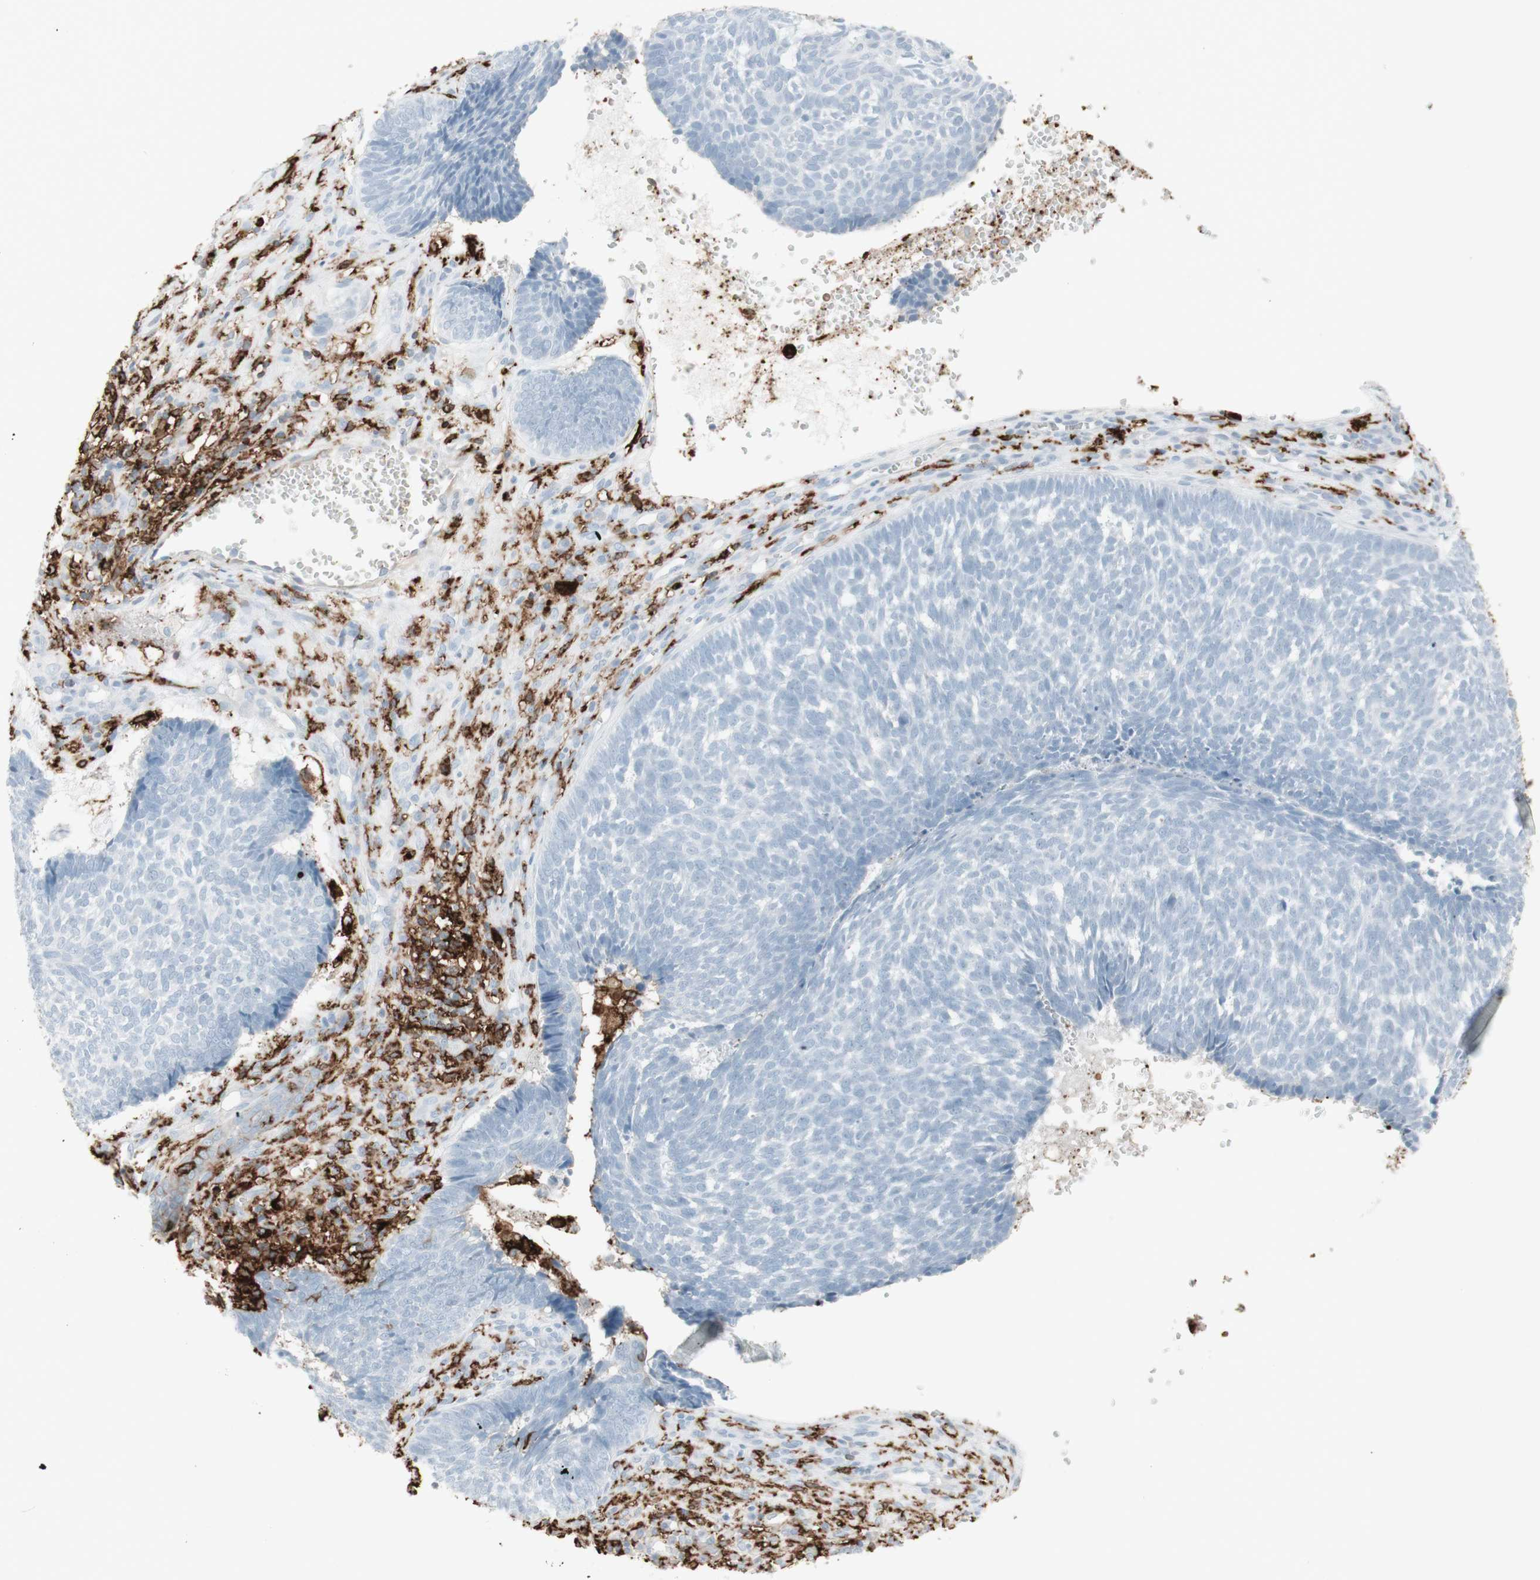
{"staining": {"intensity": "negative", "quantity": "none", "location": "none"}, "tissue": "skin cancer", "cell_type": "Tumor cells", "image_type": "cancer", "snomed": [{"axis": "morphology", "description": "Basal cell carcinoma"}, {"axis": "topography", "description": "Skin"}], "caption": "Immunohistochemical staining of human skin cancer (basal cell carcinoma) displays no significant staining in tumor cells.", "gene": "HLA-DPB1", "patient": {"sex": "male", "age": 84}}